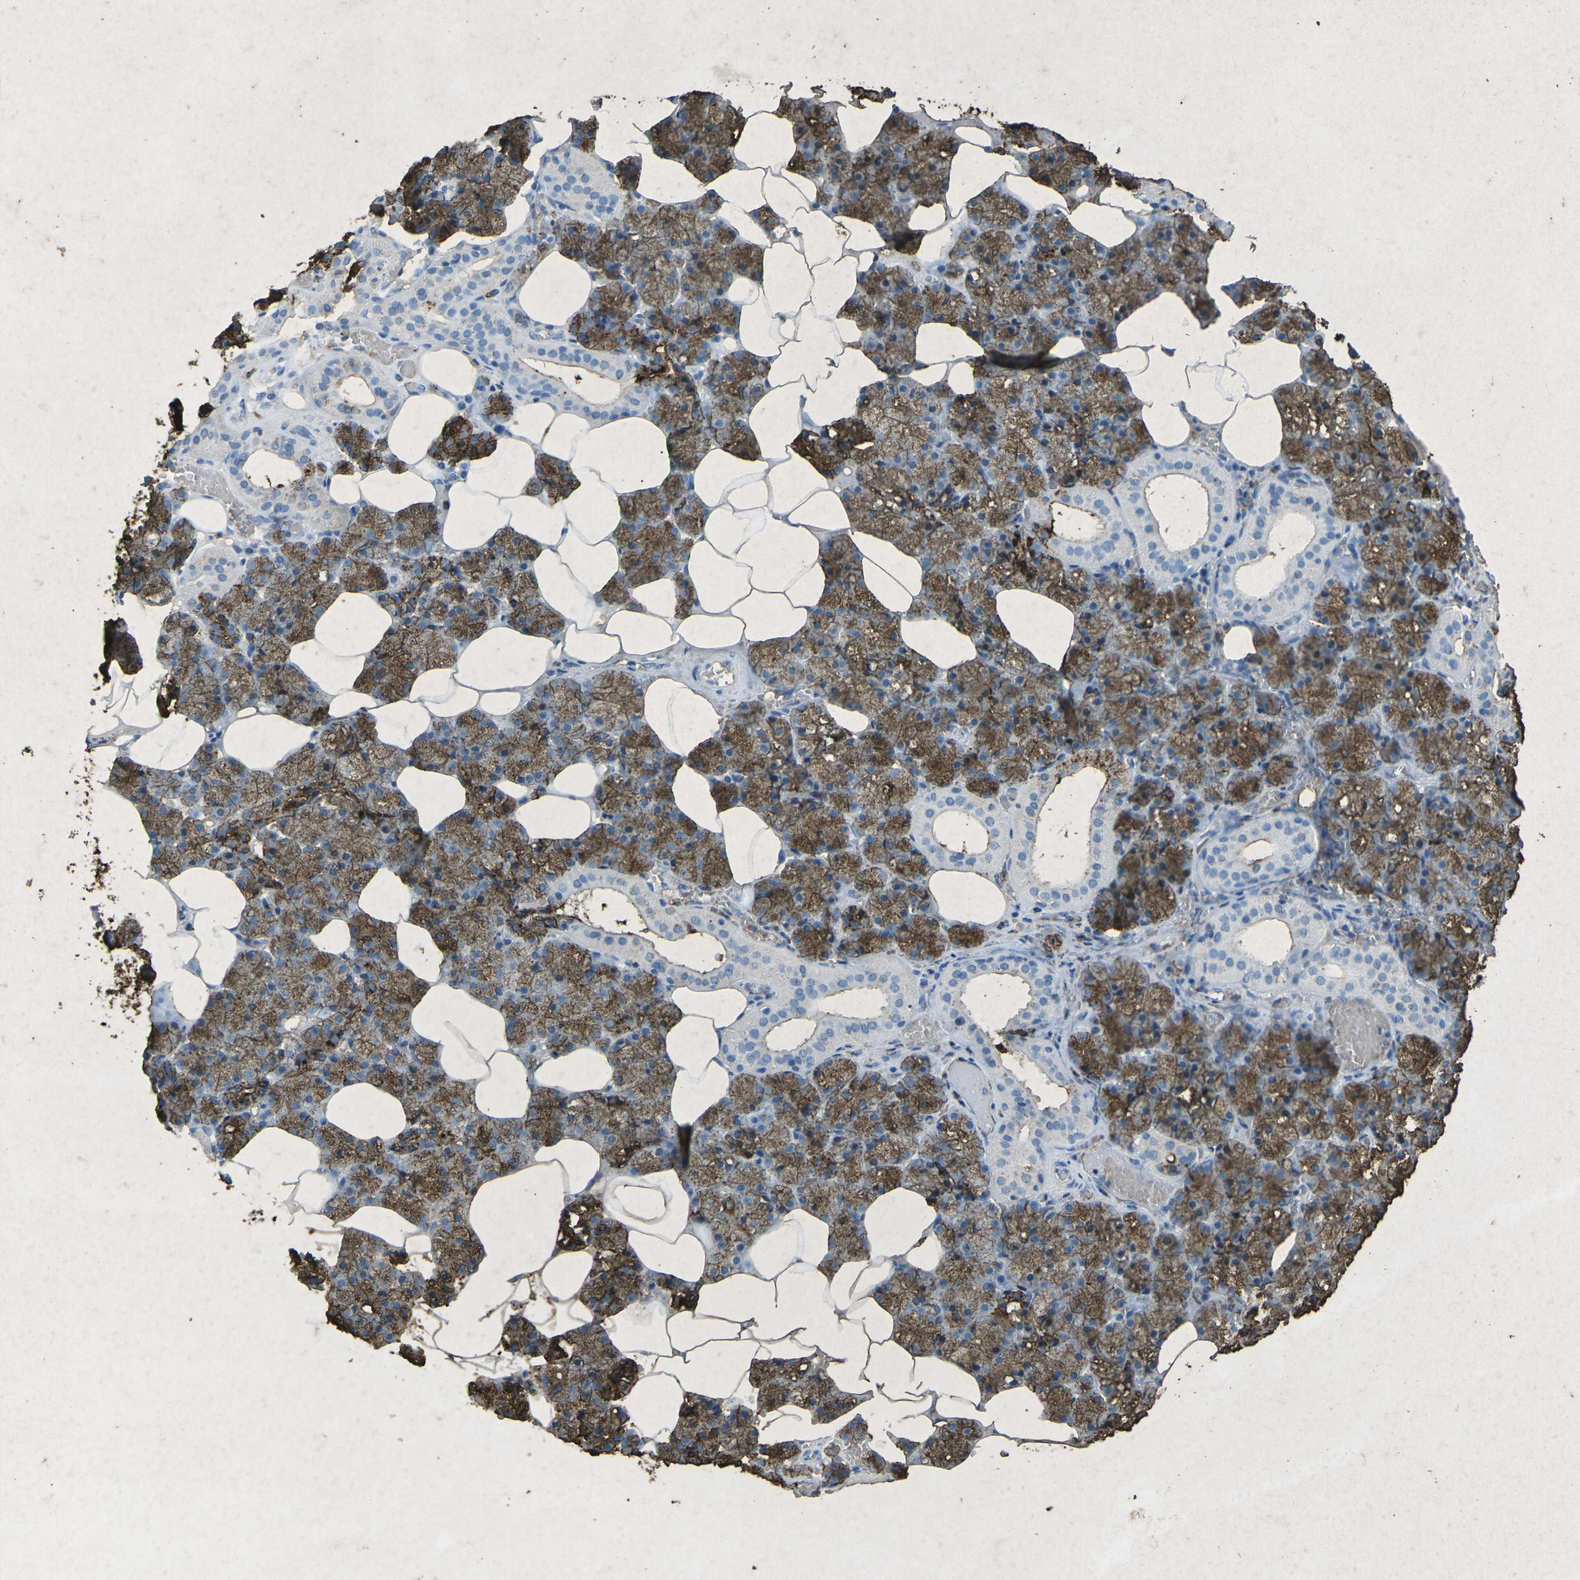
{"staining": {"intensity": "strong", "quantity": ">75%", "location": "cytoplasmic/membranous"}, "tissue": "salivary gland", "cell_type": "Glandular cells", "image_type": "normal", "snomed": [{"axis": "morphology", "description": "Normal tissue, NOS"}, {"axis": "topography", "description": "Salivary gland"}], "caption": "Immunohistochemical staining of benign salivary gland reveals strong cytoplasmic/membranous protein staining in approximately >75% of glandular cells.", "gene": "CTAGE1", "patient": {"sex": "male", "age": 62}}